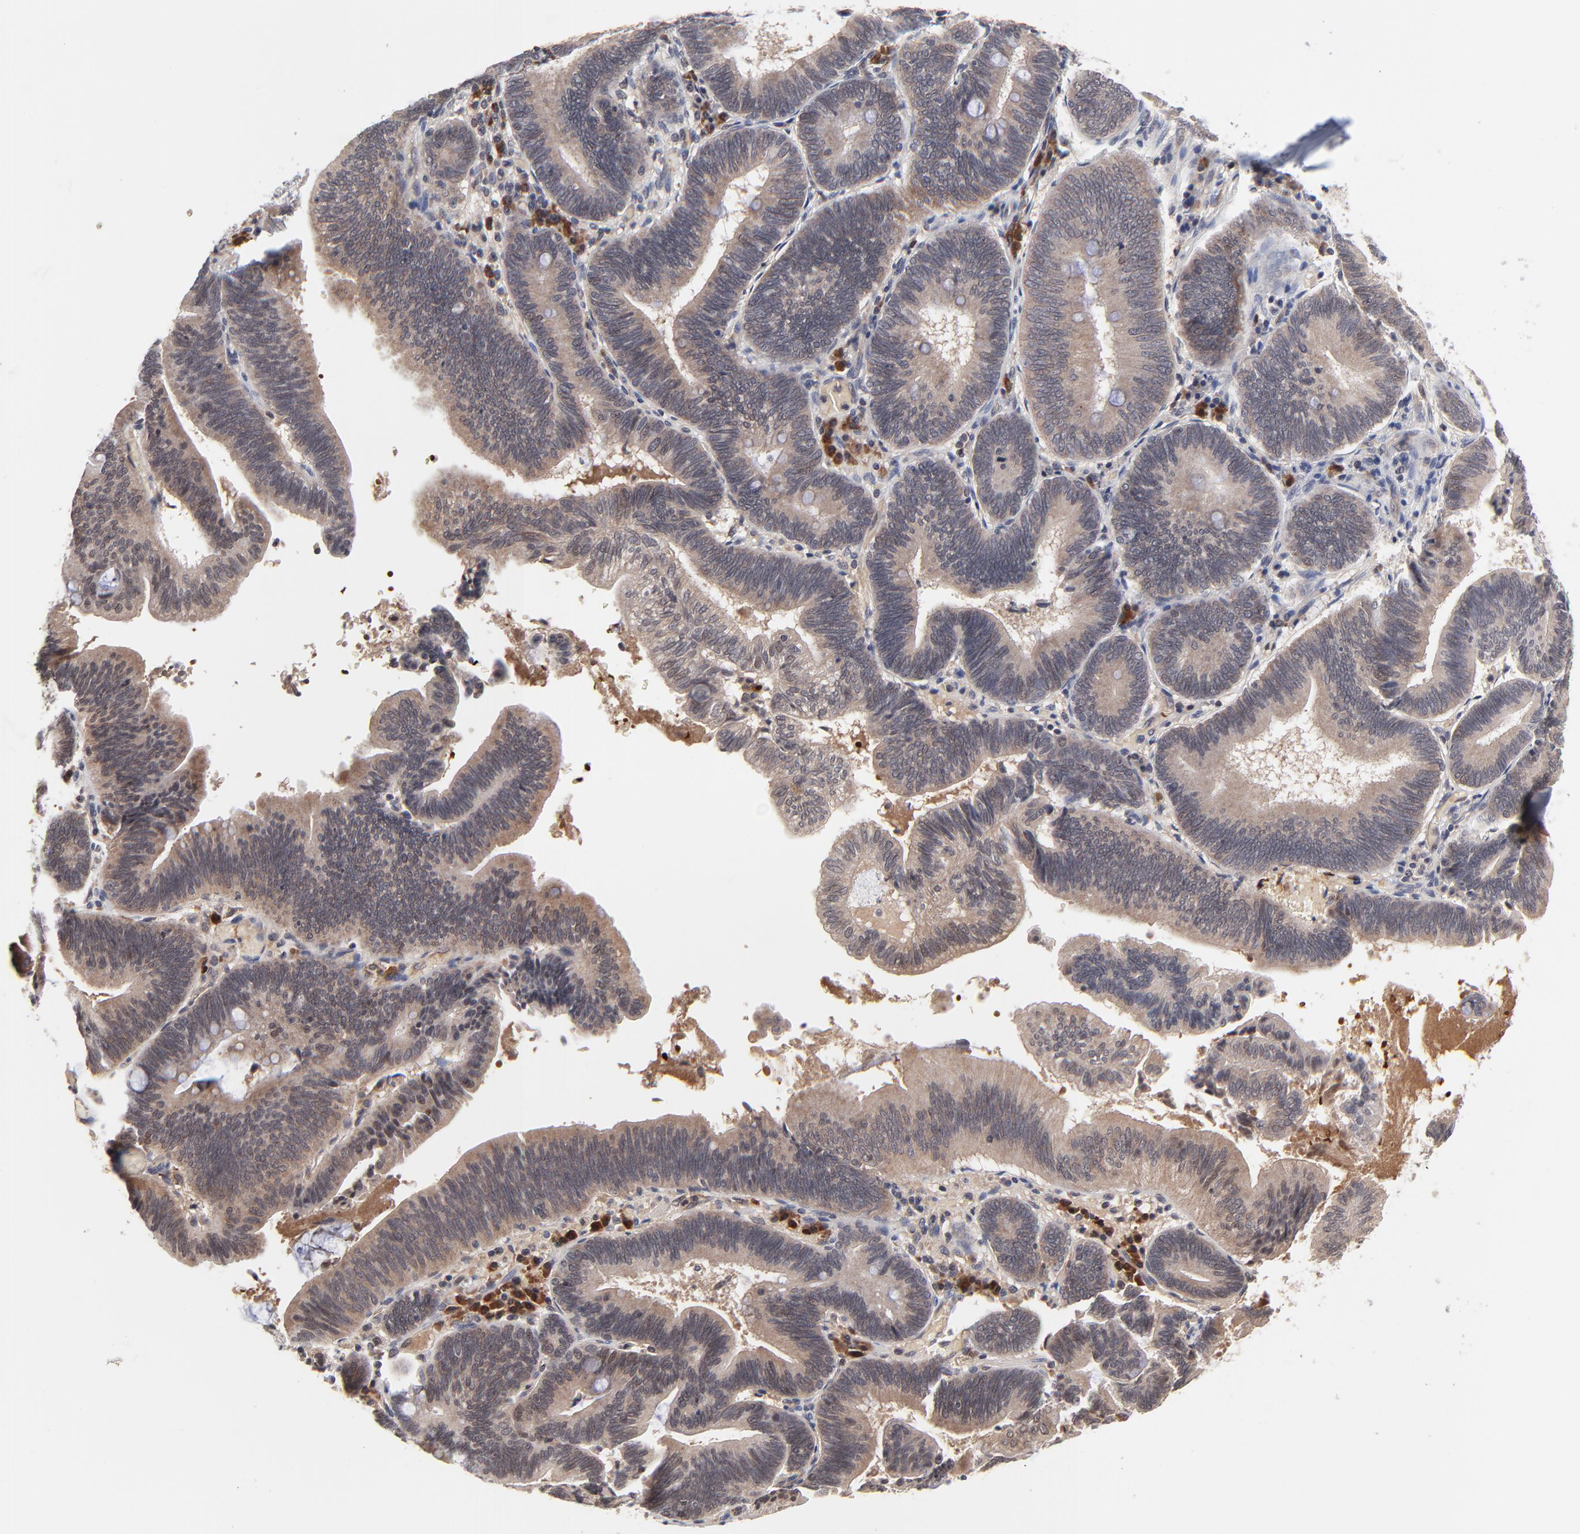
{"staining": {"intensity": "moderate", "quantity": ">75%", "location": "cytoplasmic/membranous,nuclear"}, "tissue": "pancreatic cancer", "cell_type": "Tumor cells", "image_type": "cancer", "snomed": [{"axis": "morphology", "description": "Adenocarcinoma, NOS"}, {"axis": "topography", "description": "Pancreas"}], "caption": "DAB immunohistochemical staining of adenocarcinoma (pancreatic) demonstrates moderate cytoplasmic/membranous and nuclear protein staining in approximately >75% of tumor cells. (IHC, brightfield microscopy, high magnification).", "gene": "CASP10", "patient": {"sex": "male", "age": 82}}